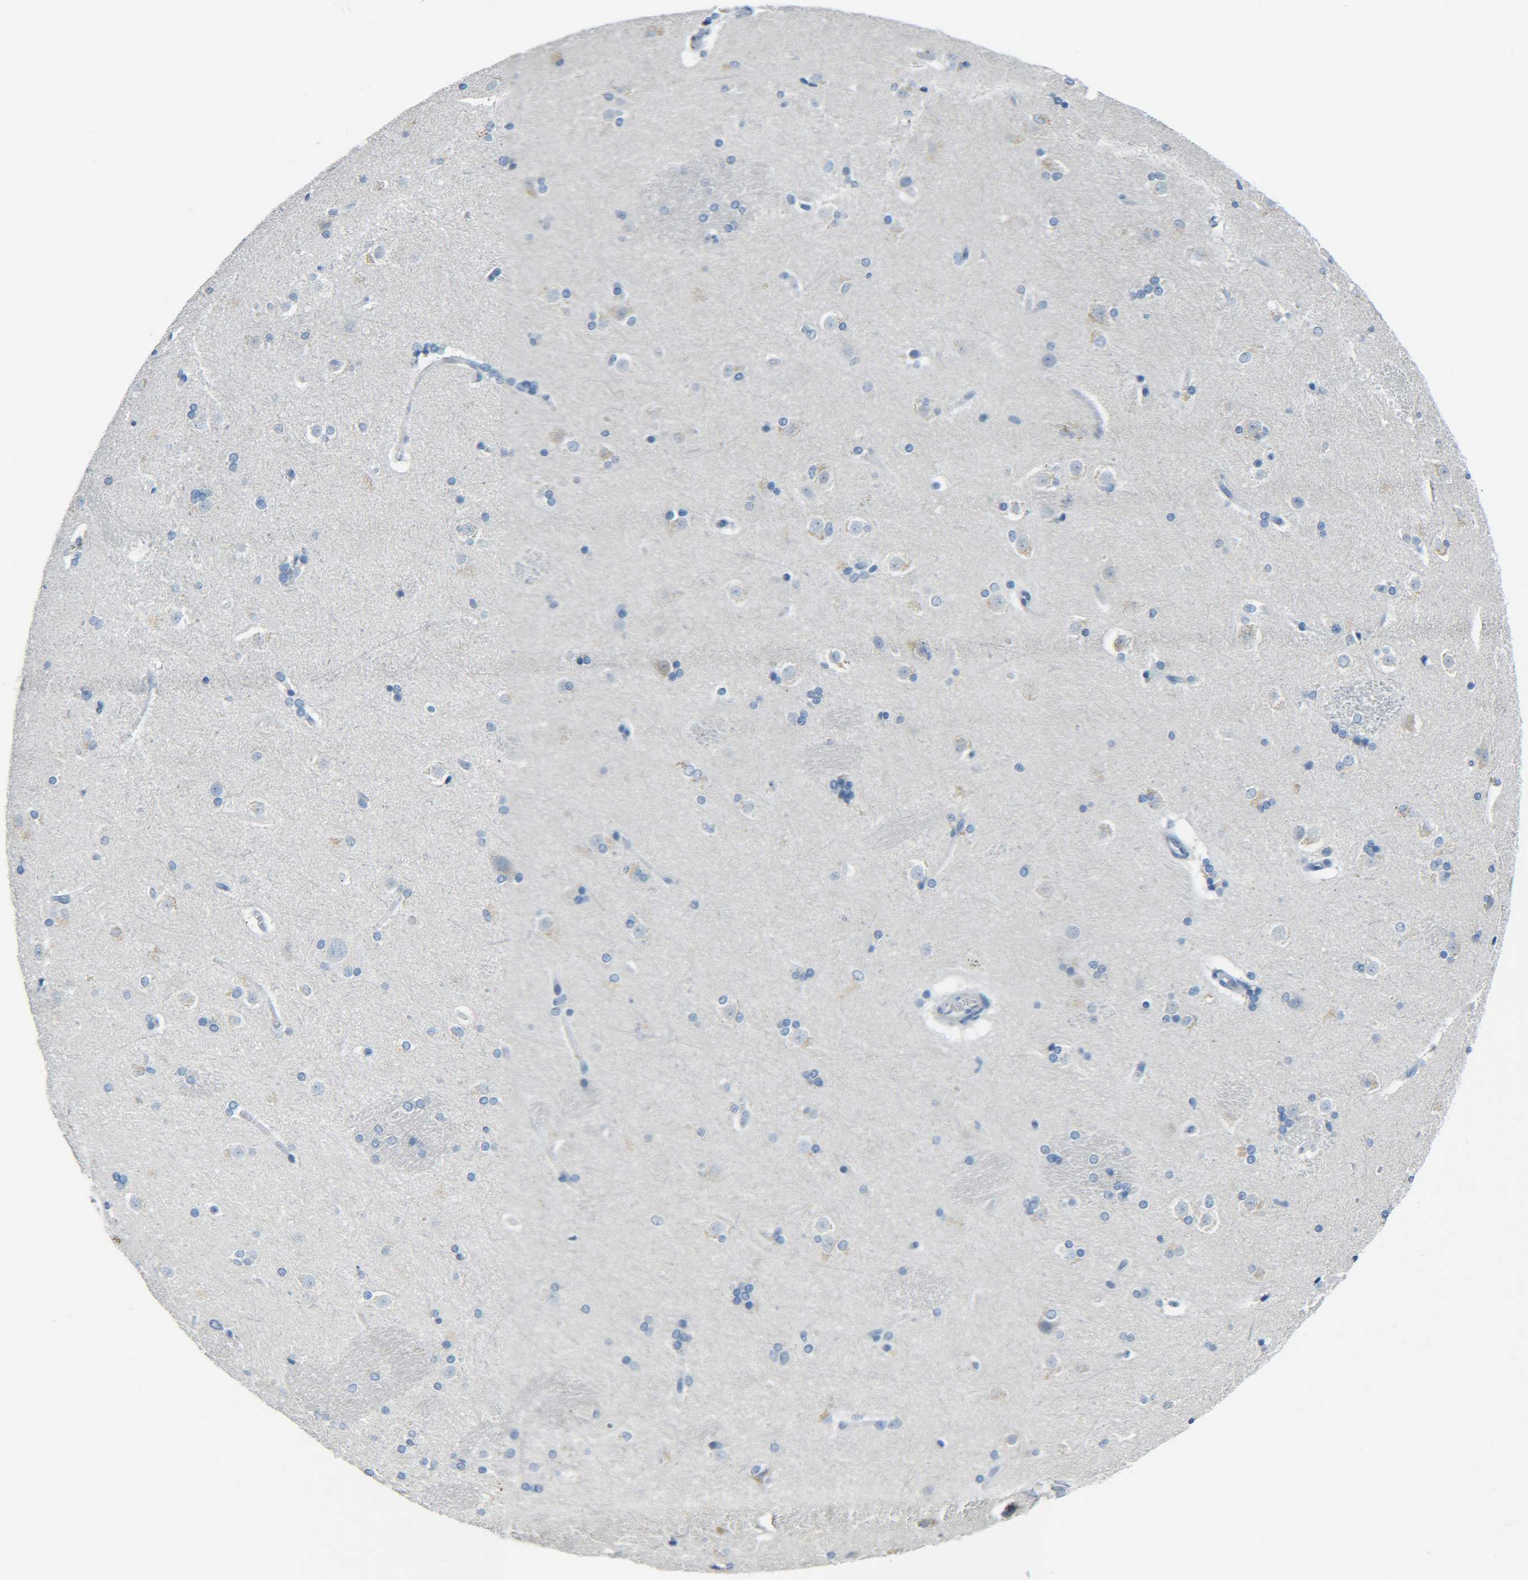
{"staining": {"intensity": "negative", "quantity": "none", "location": "none"}, "tissue": "caudate", "cell_type": "Glial cells", "image_type": "normal", "snomed": [{"axis": "morphology", "description": "Normal tissue, NOS"}, {"axis": "topography", "description": "Lateral ventricle wall"}], "caption": "Human caudate stained for a protein using IHC exhibits no expression in glial cells.", "gene": "C15orf48", "patient": {"sex": "female", "age": 19}}